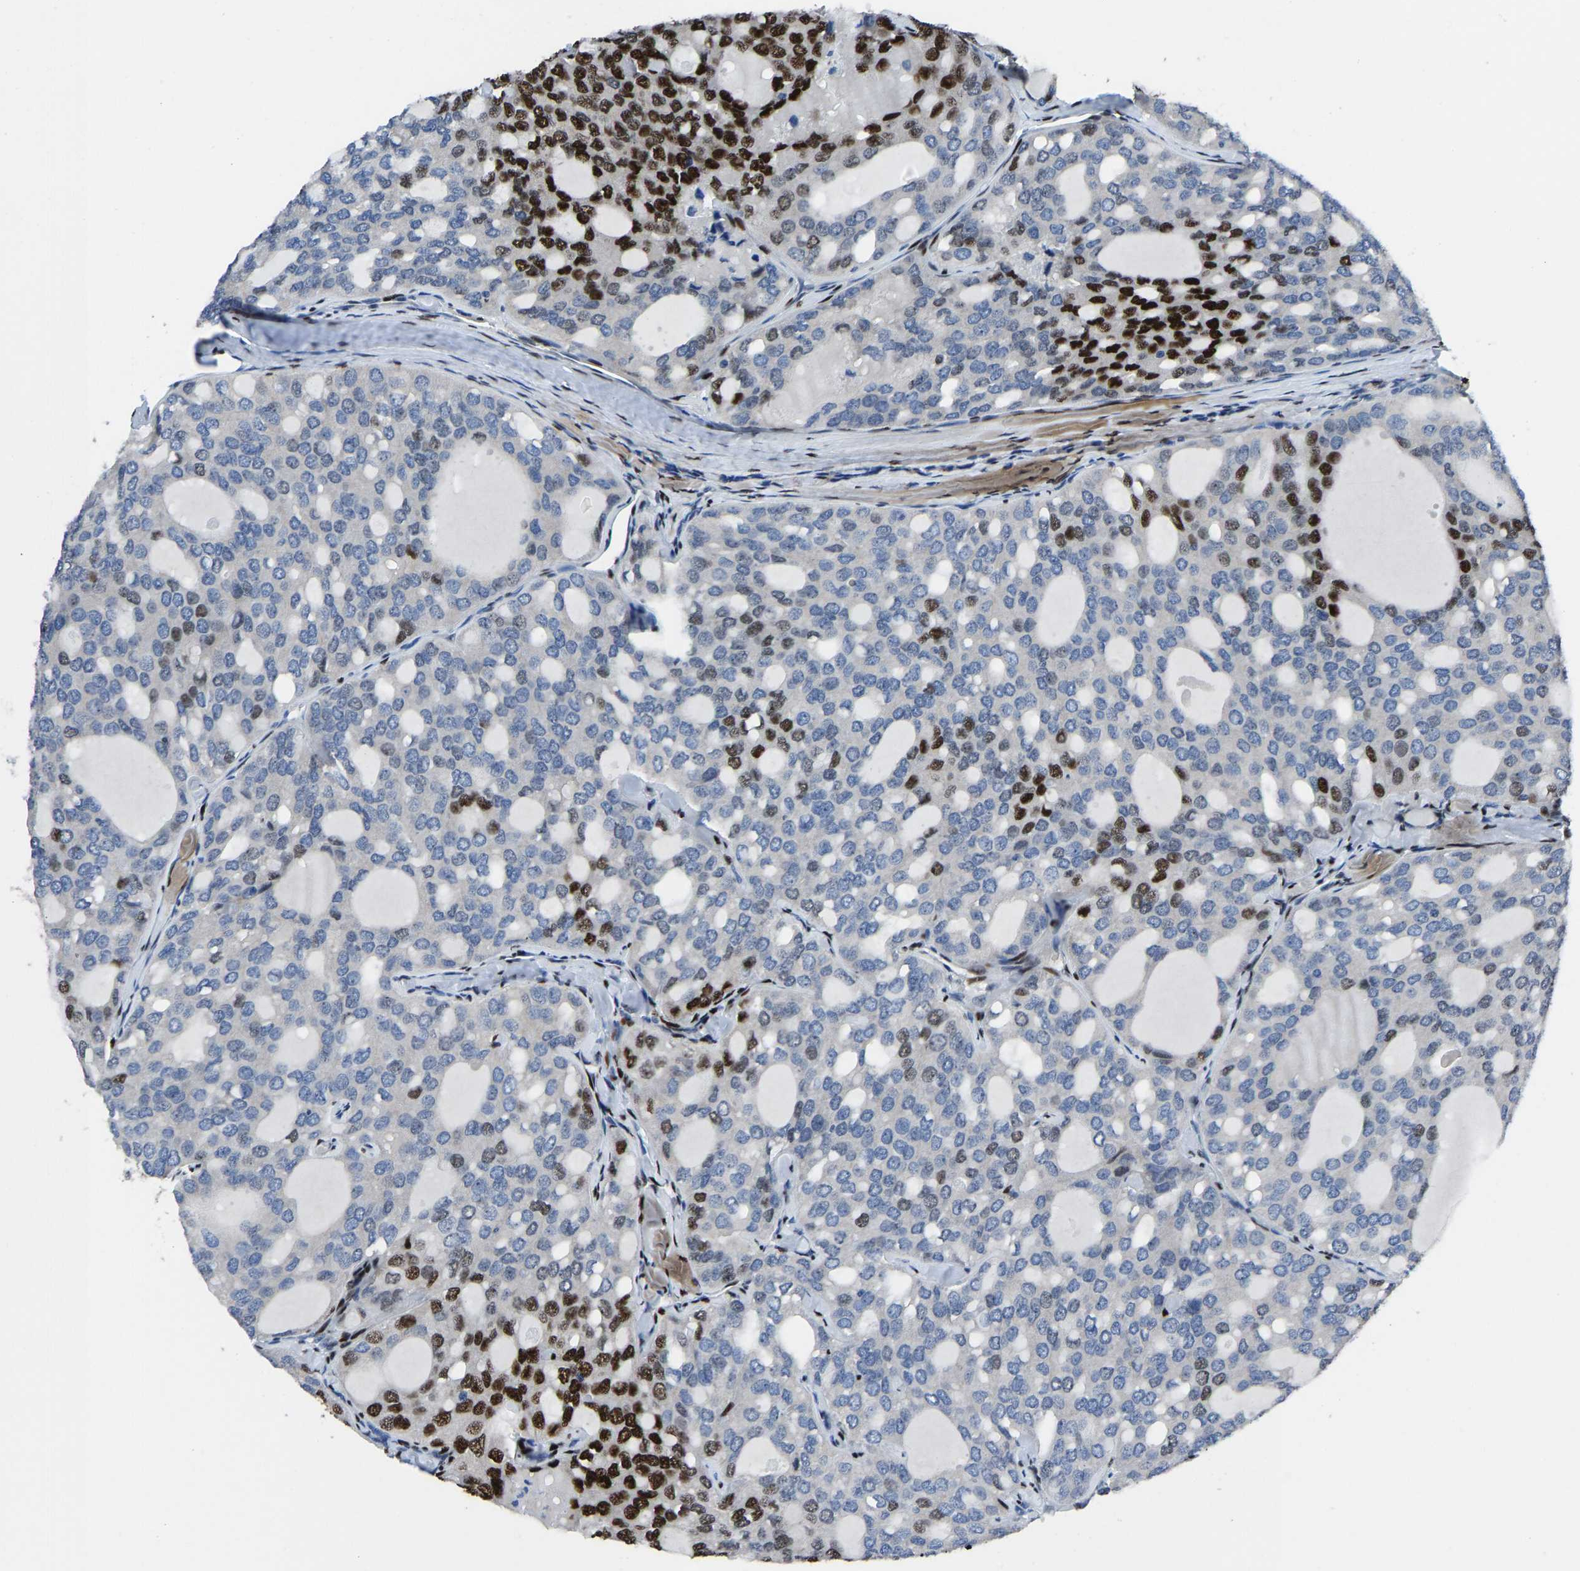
{"staining": {"intensity": "strong", "quantity": "<25%", "location": "nuclear"}, "tissue": "thyroid cancer", "cell_type": "Tumor cells", "image_type": "cancer", "snomed": [{"axis": "morphology", "description": "Follicular adenoma carcinoma, NOS"}, {"axis": "topography", "description": "Thyroid gland"}], "caption": "High-power microscopy captured an immunohistochemistry (IHC) micrograph of thyroid cancer, revealing strong nuclear expression in about <25% of tumor cells.", "gene": "EGR1", "patient": {"sex": "male", "age": 75}}